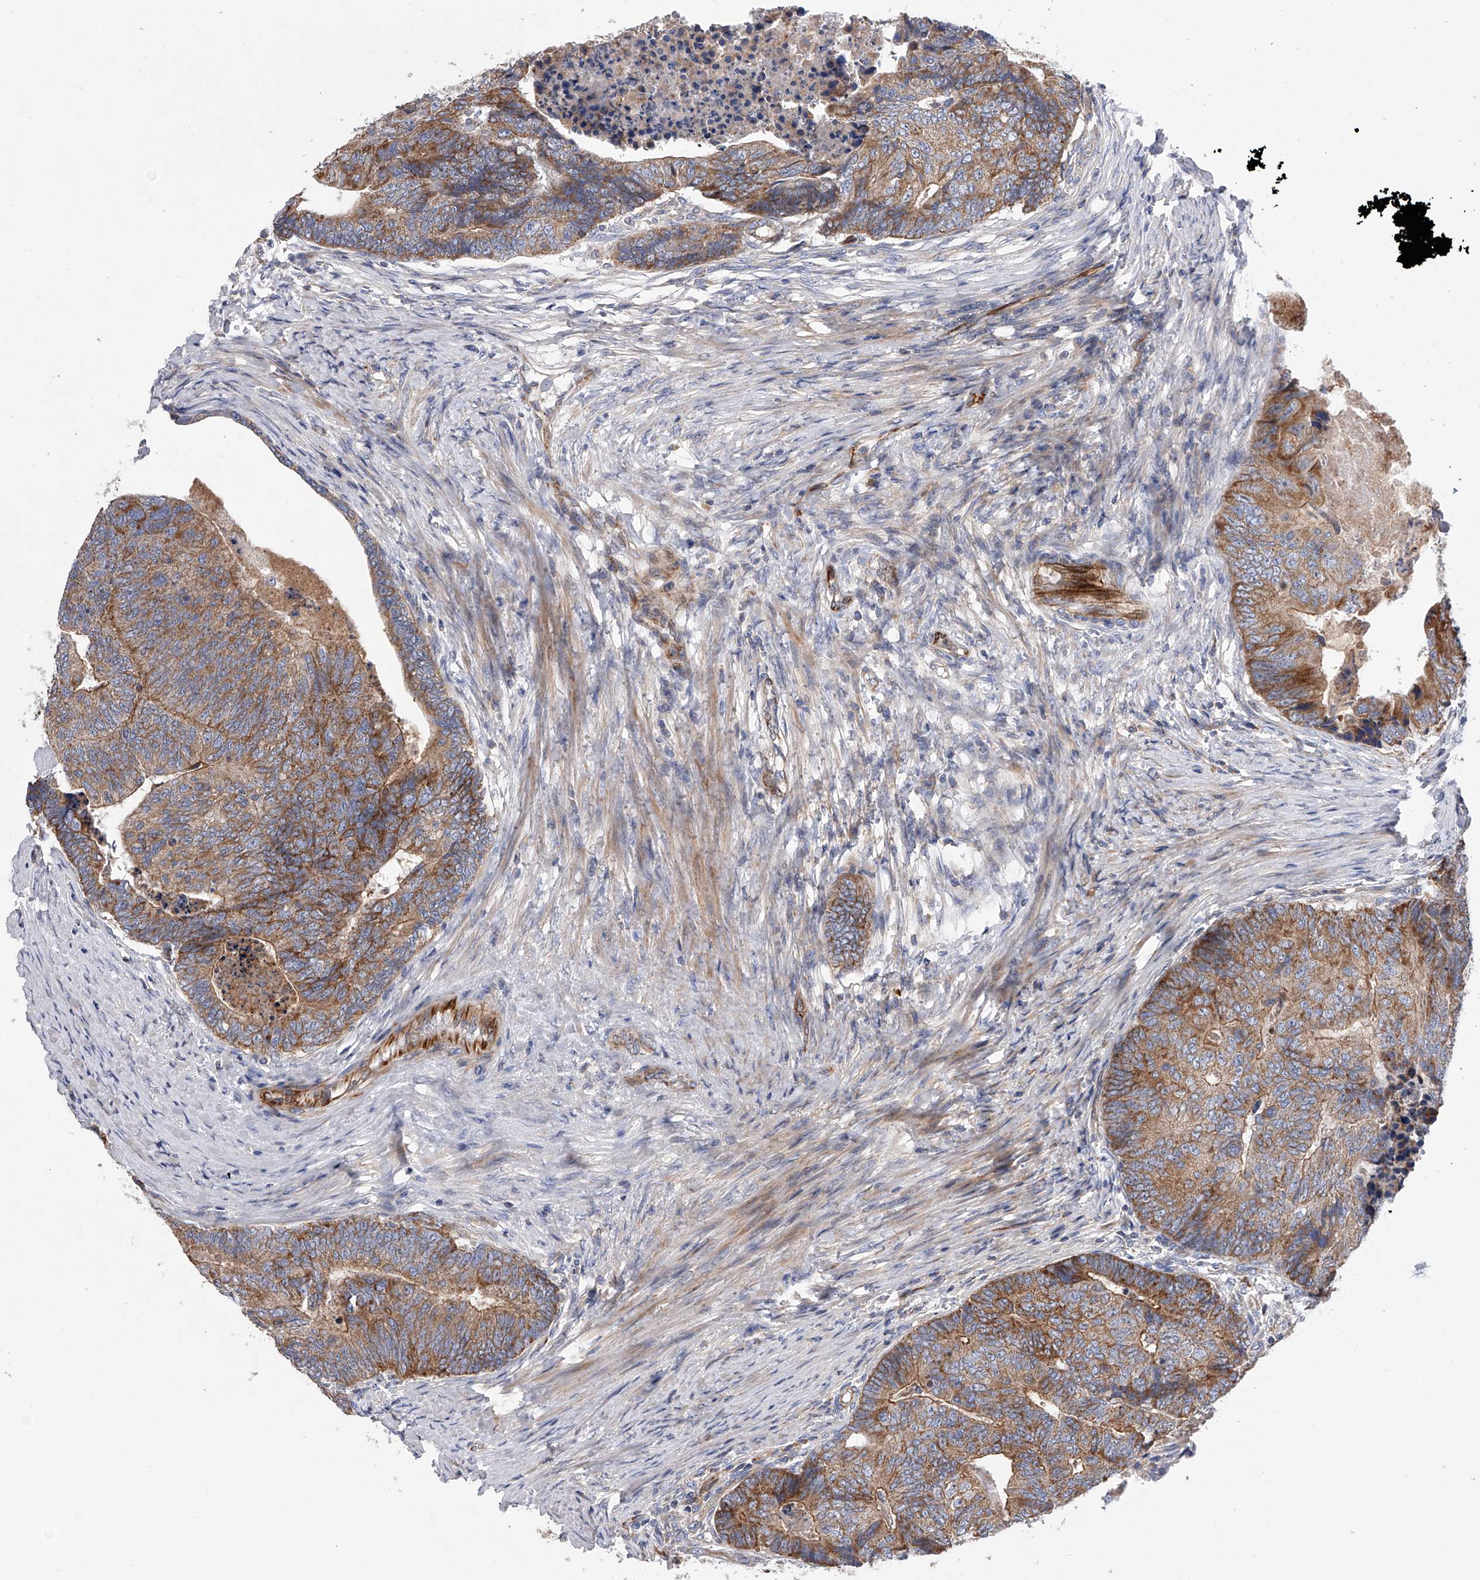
{"staining": {"intensity": "moderate", "quantity": ">75%", "location": "cytoplasmic/membranous"}, "tissue": "colorectal cancer", "cell_type": "Tumor cells", "image_type": "cancer", "snomed": [{"axis": "morphology", "description": "Adenocarcinoma, NOS"}, {"axis": "topography", "description": "Colon"}], "caption": "Protein staining reveals moderate cytoplasmic/membranous positivity in approximately >75% of tumor cells in colorectal cancer. (brown staining indicates protein expression, while blue staining denotes nuclei).", "gene": "MLYCD", "patient": {"sex": "female", "age": 67}}